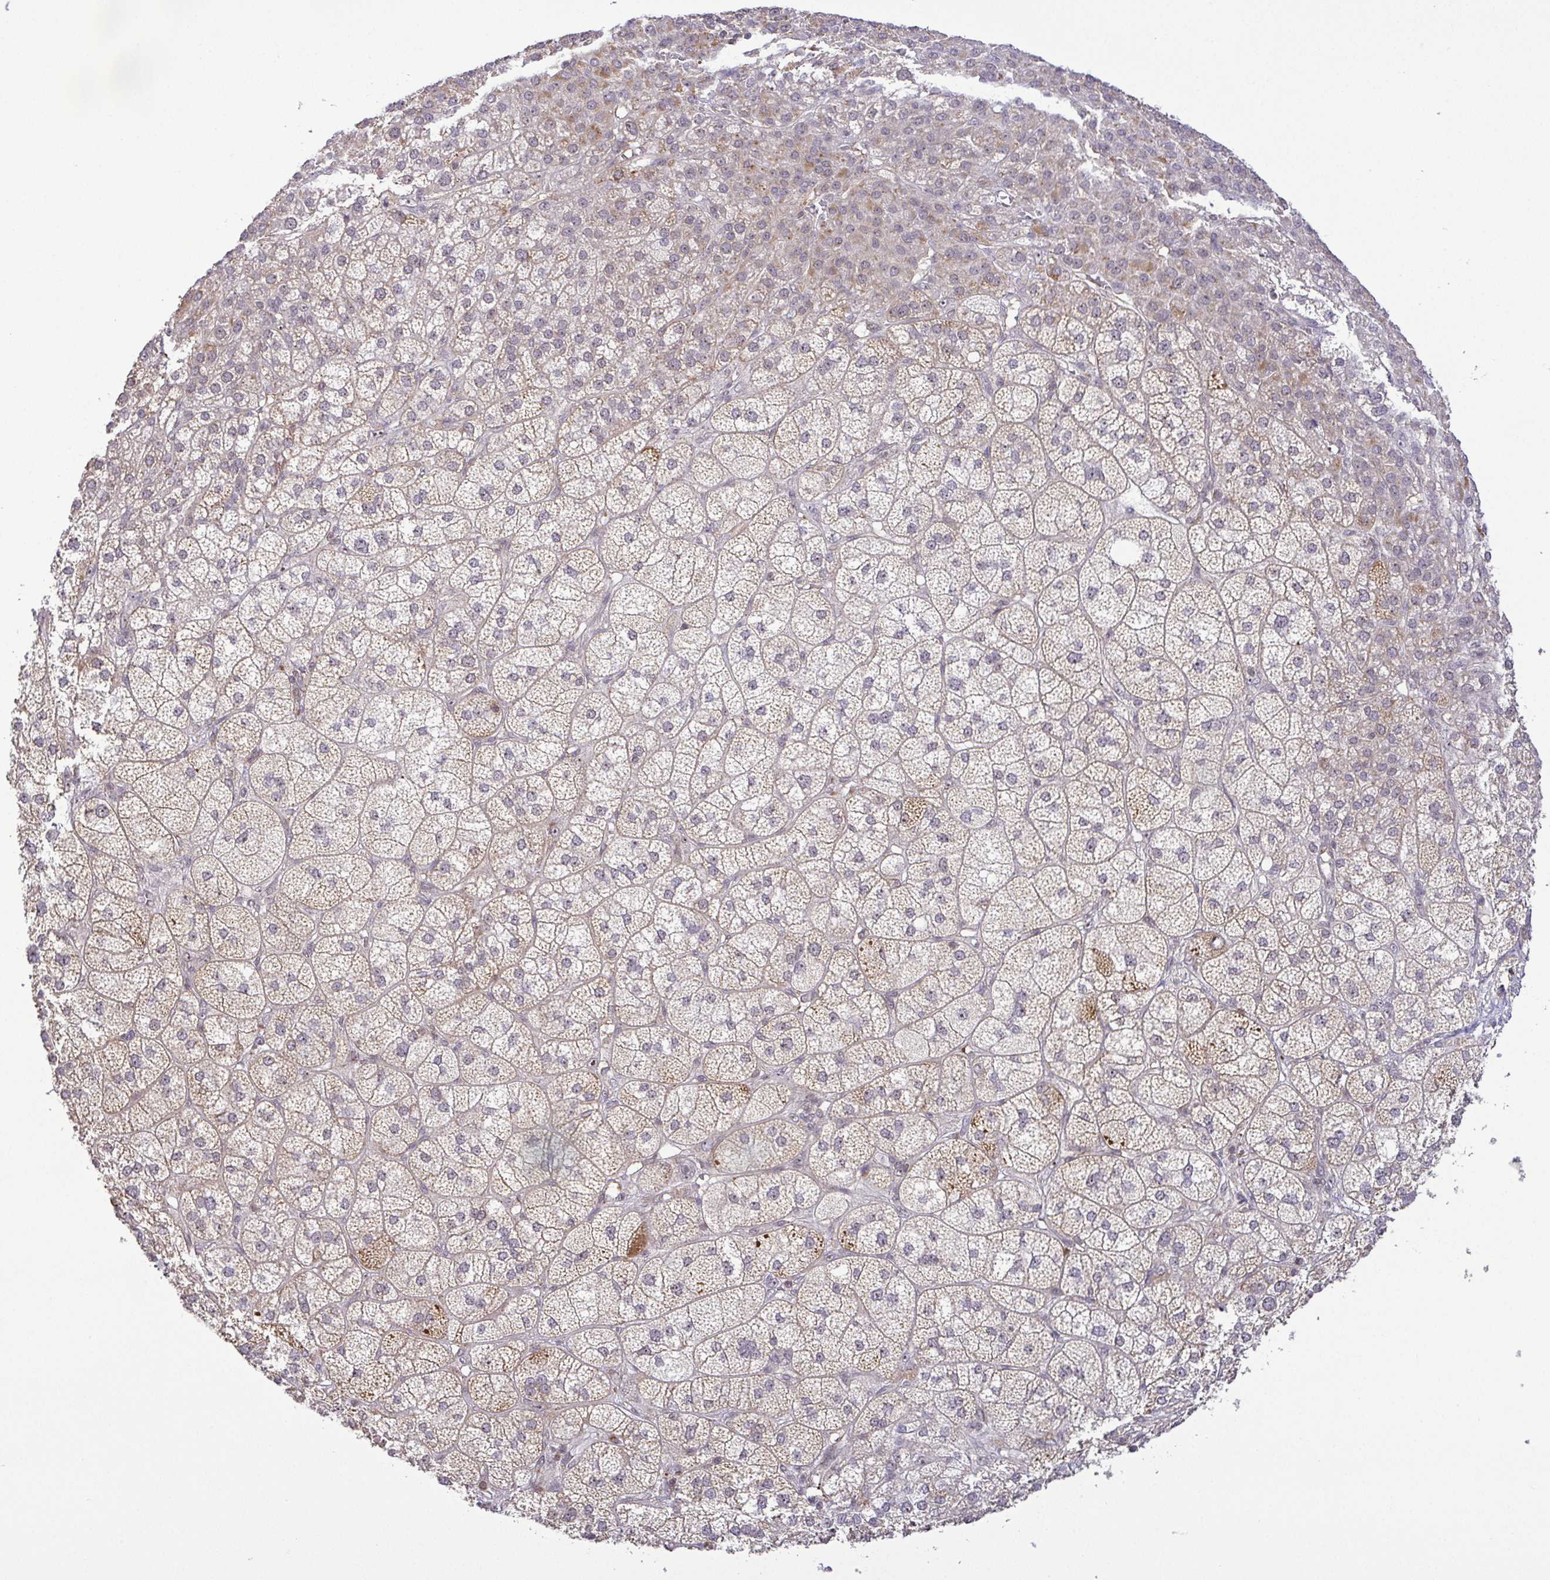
{"staining": {"intensity": "moderate", "quantity": "25%-75%", "location": "cytoplasmic/membranous"}, "tissue": "adrenal gland", "cell_type": "Glandular cells", "image_type": "normal", "snomed": [{"axis": "morphology", "description": "Normal tissue, NOS"}, {"axis": "topography", "description": "Adrenal gland"}], "caption": "Brown immunohistochemical staining in benign adrenal gland reveals moderate cytoplasmic/membranous staining in about 25%-75% of glandular cells. (brown staining indicates protein expression, while blue staining denotes nuclei).", "gene": "RSL24D1", "patient": {"sex": "female", "age": 60}}